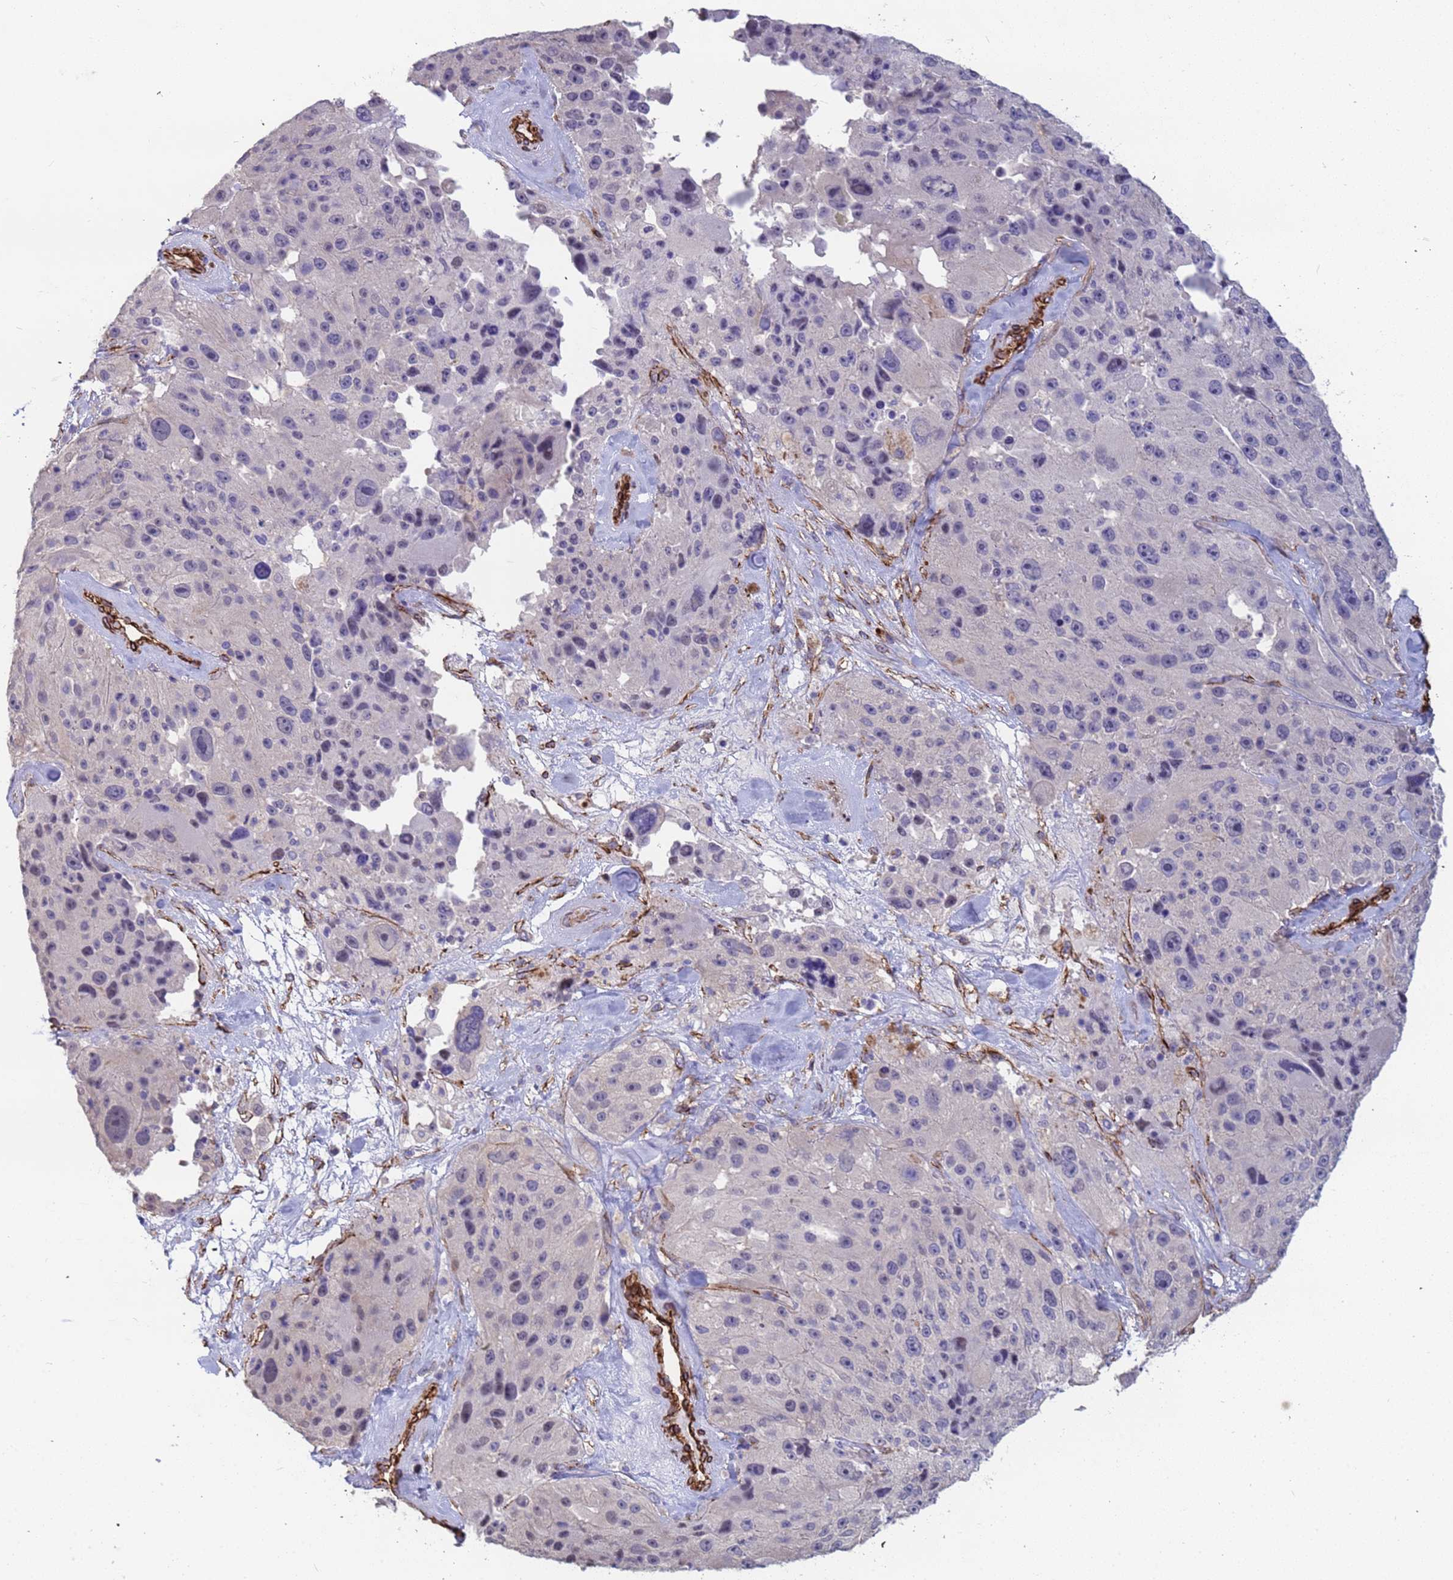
{"staining": {"intensity": "negative", "quantity": "none", "location": "none"}, "tissue": "melanoma", "cell_type": "Tumor cells", "image_type": "cancer", "snomed": [{"axis": "morphology", "description": "Malignant melanoma, Metastatic site"}, {"axis": "topography", "description": "Lymph node"}], "caption": "The image demonstrates no significant positivity in tumor cells of malignant melanoma (metastatic site).", "gene": "EHD2", "patient": {"sex": "male", "age": 62}}